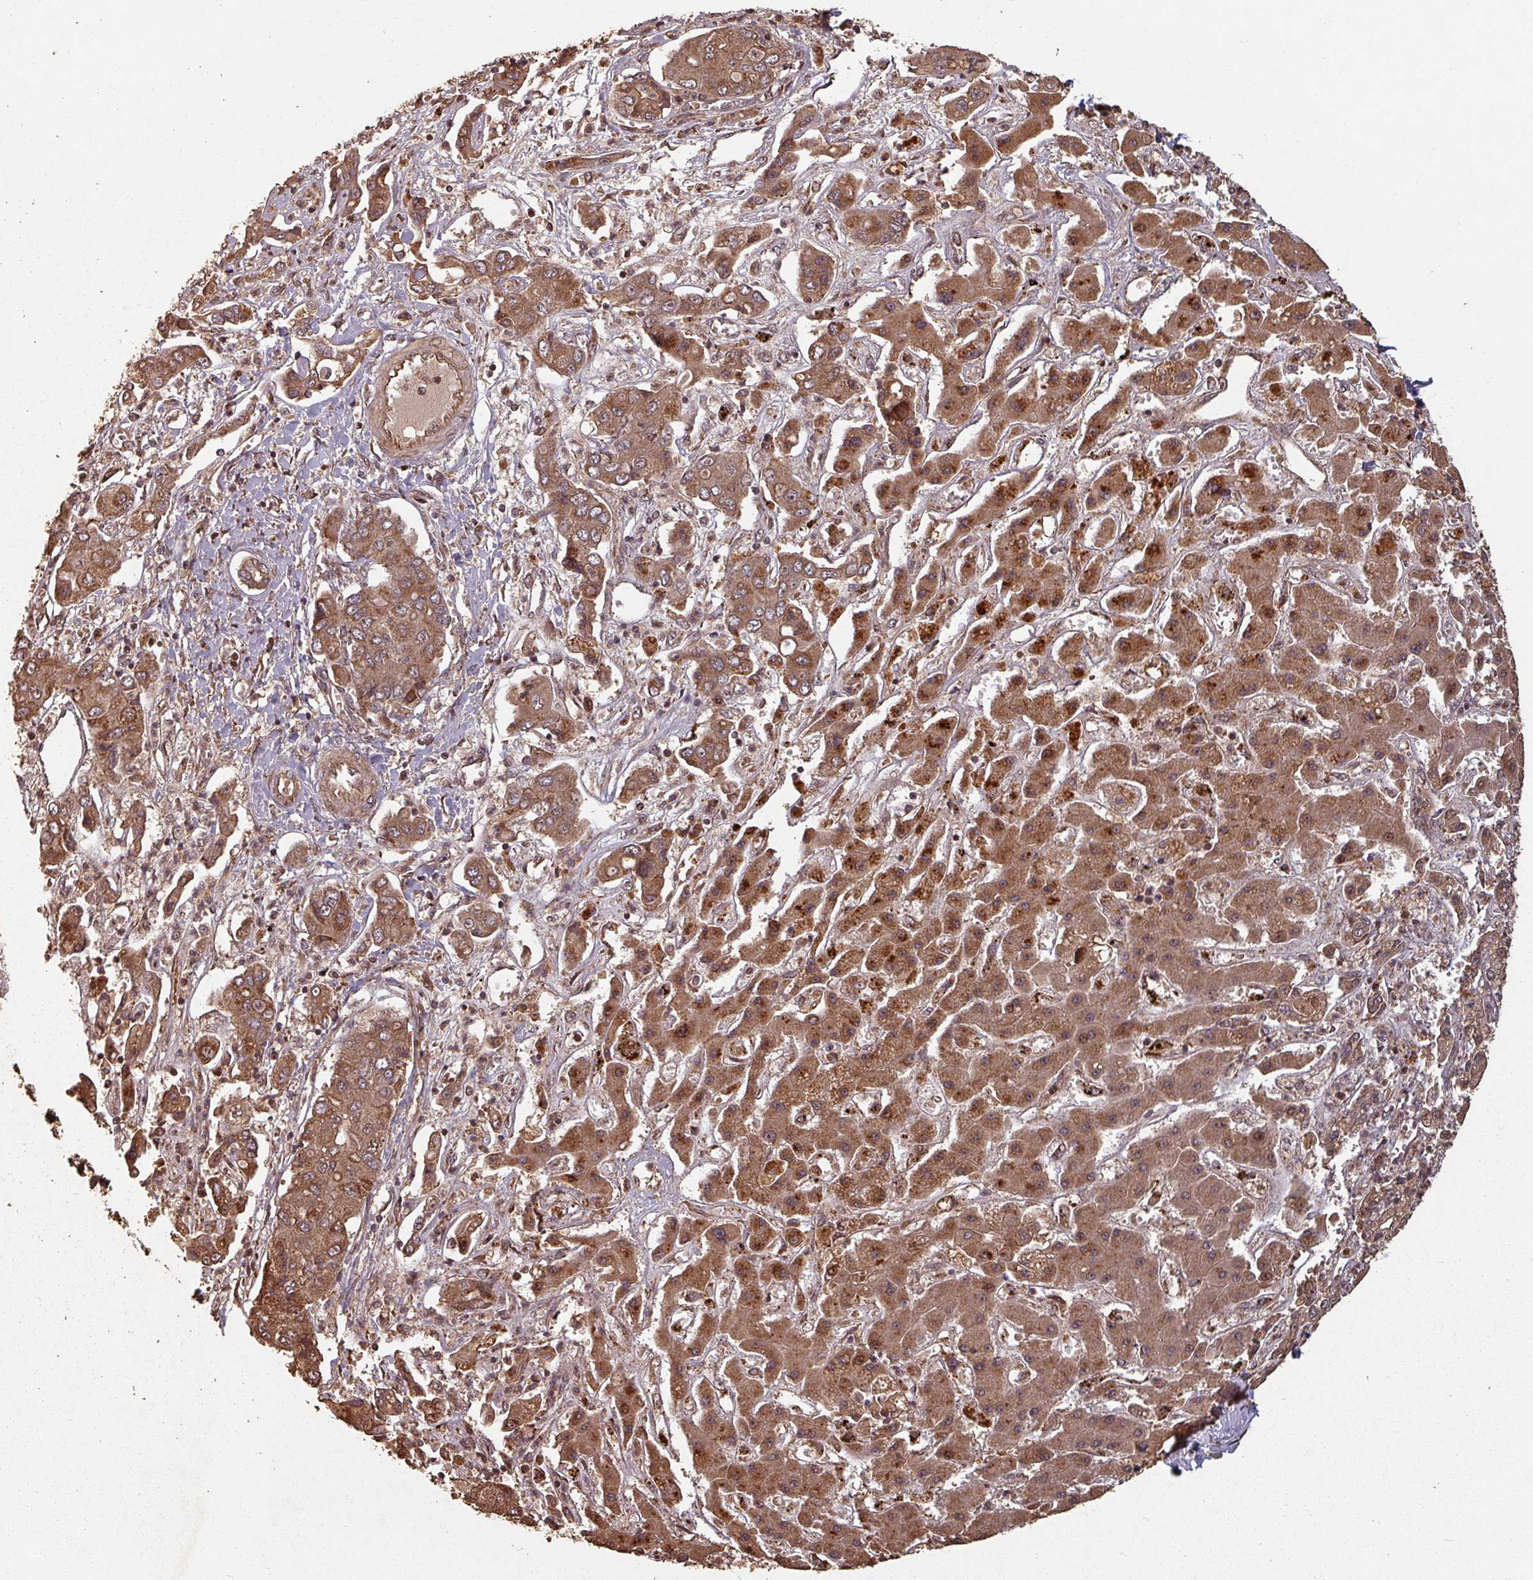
{"staining": {"intensity": "strong", "quantity": ">75%", "location": "cytoplasmic/membranous,nuclear"}, "tissue": "liver cancer", "cell_type": "Tumor cells", "image_type": "cancer", "snomed": [{"axis": "morphology", "description": "Cholangiocarcinoma"}, {"axis": "topography", "description": "Liver"}], "caption": "Liver cholangiocarcinoma tissue exhibits strong cytoplasmic/membranous and nuclear expression in about >75% of tumor cells, visualized by immunohistochemistry. (DAB IHC with brightfield microscopy, high magnification).", "gene": "EID1", "patient": {"sex": "male", "age": 67}}